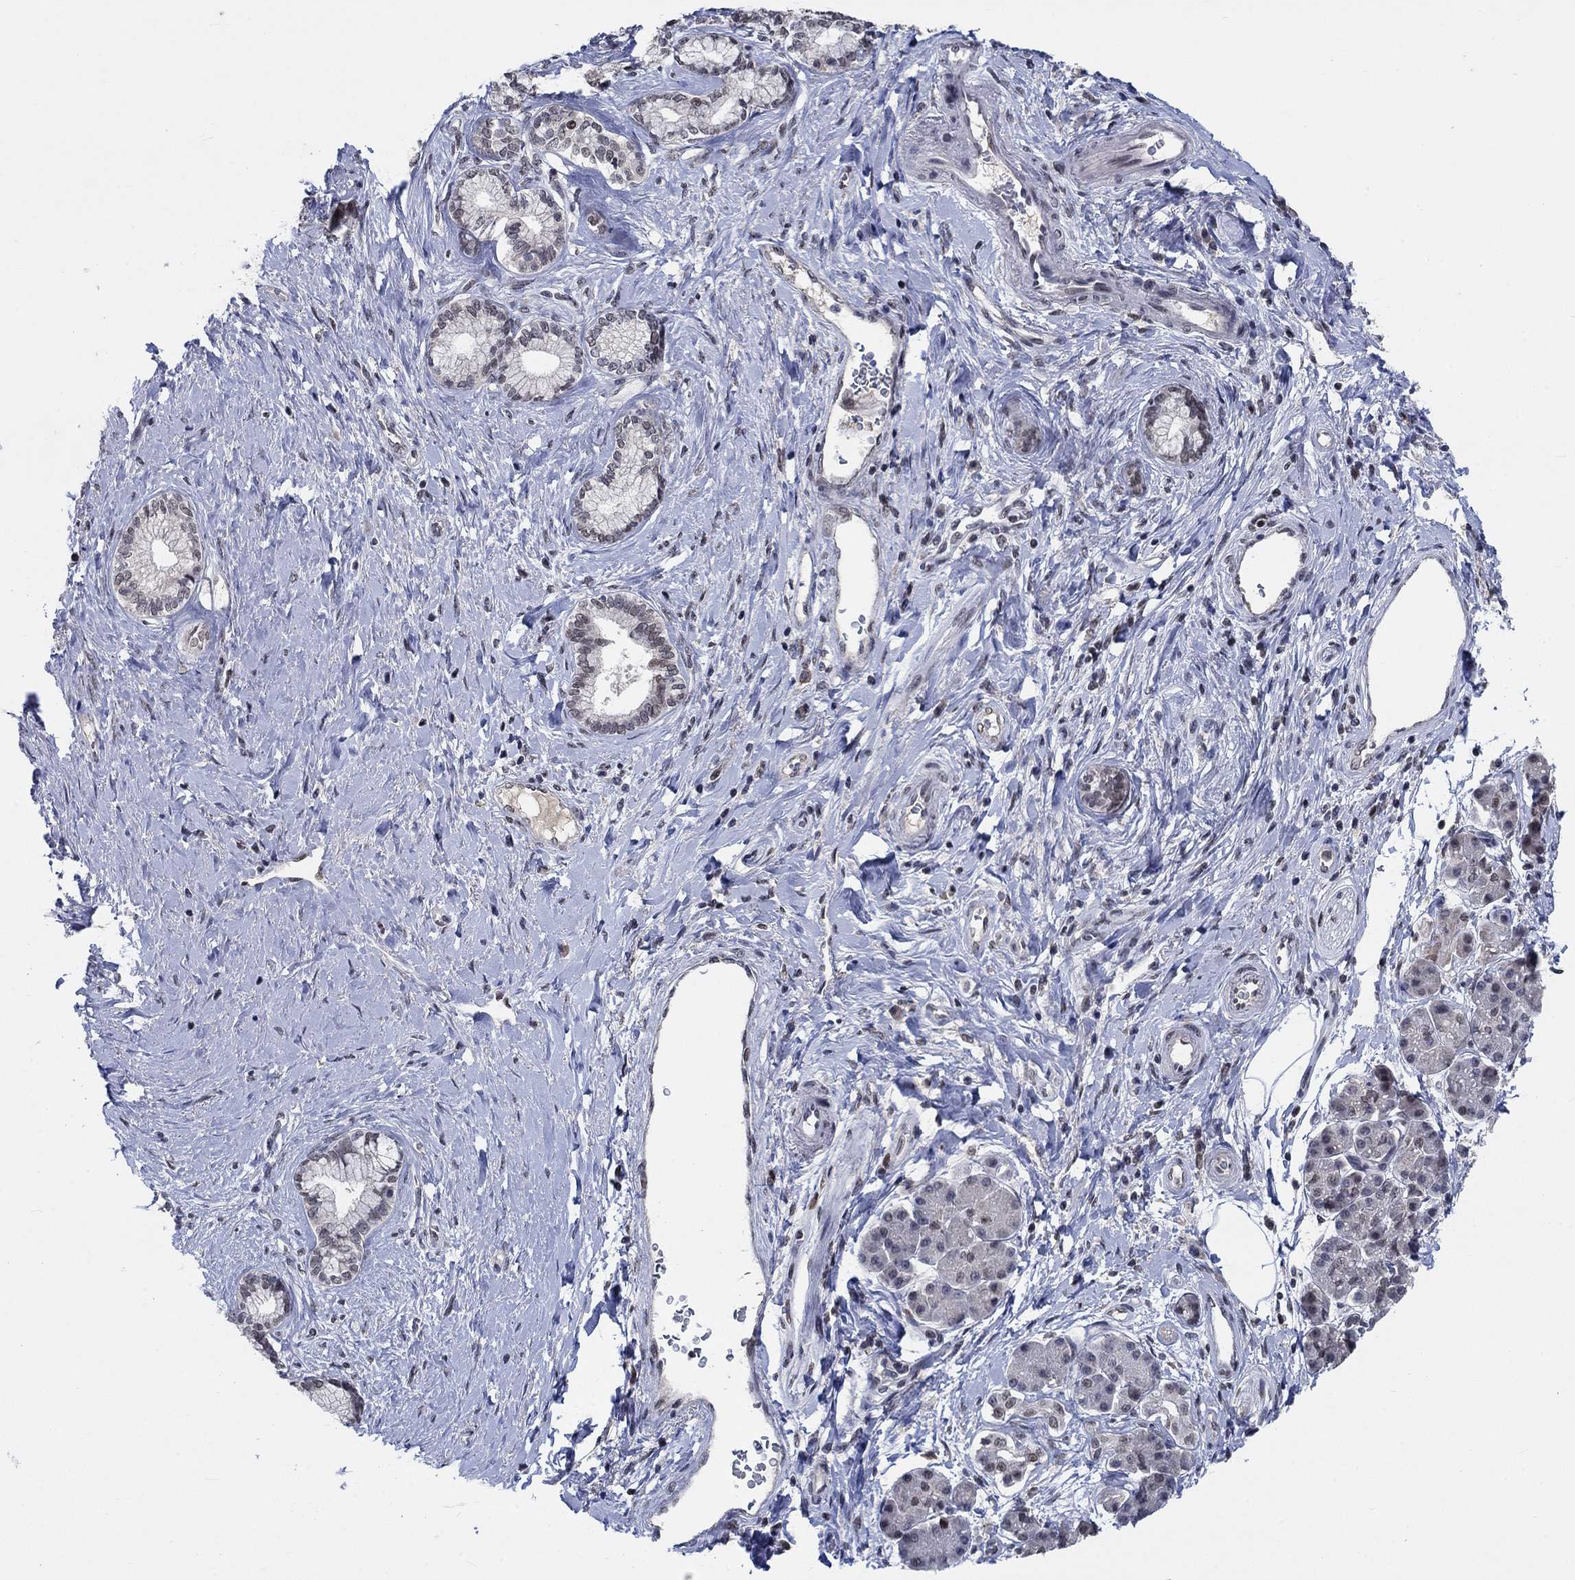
{"staining": {"intensity": "negative", "quantity": "none", "location": "none"}, "tissue": "pancreatic cancer", "cell_type": "Tumor cells", "image_type": "cancer", "snomed": [{"axis": "morphology", "description": "Adenocarcinoma, NOS"}, {"axis": "topography", "description": "Pancreas"}], "caption": "DAB immunohistochemical staining of human pancreatic cancer displays no significant staining in tumor cells.", "gene": "HTN1", "patient": {"sex": "female", "age": 73}}